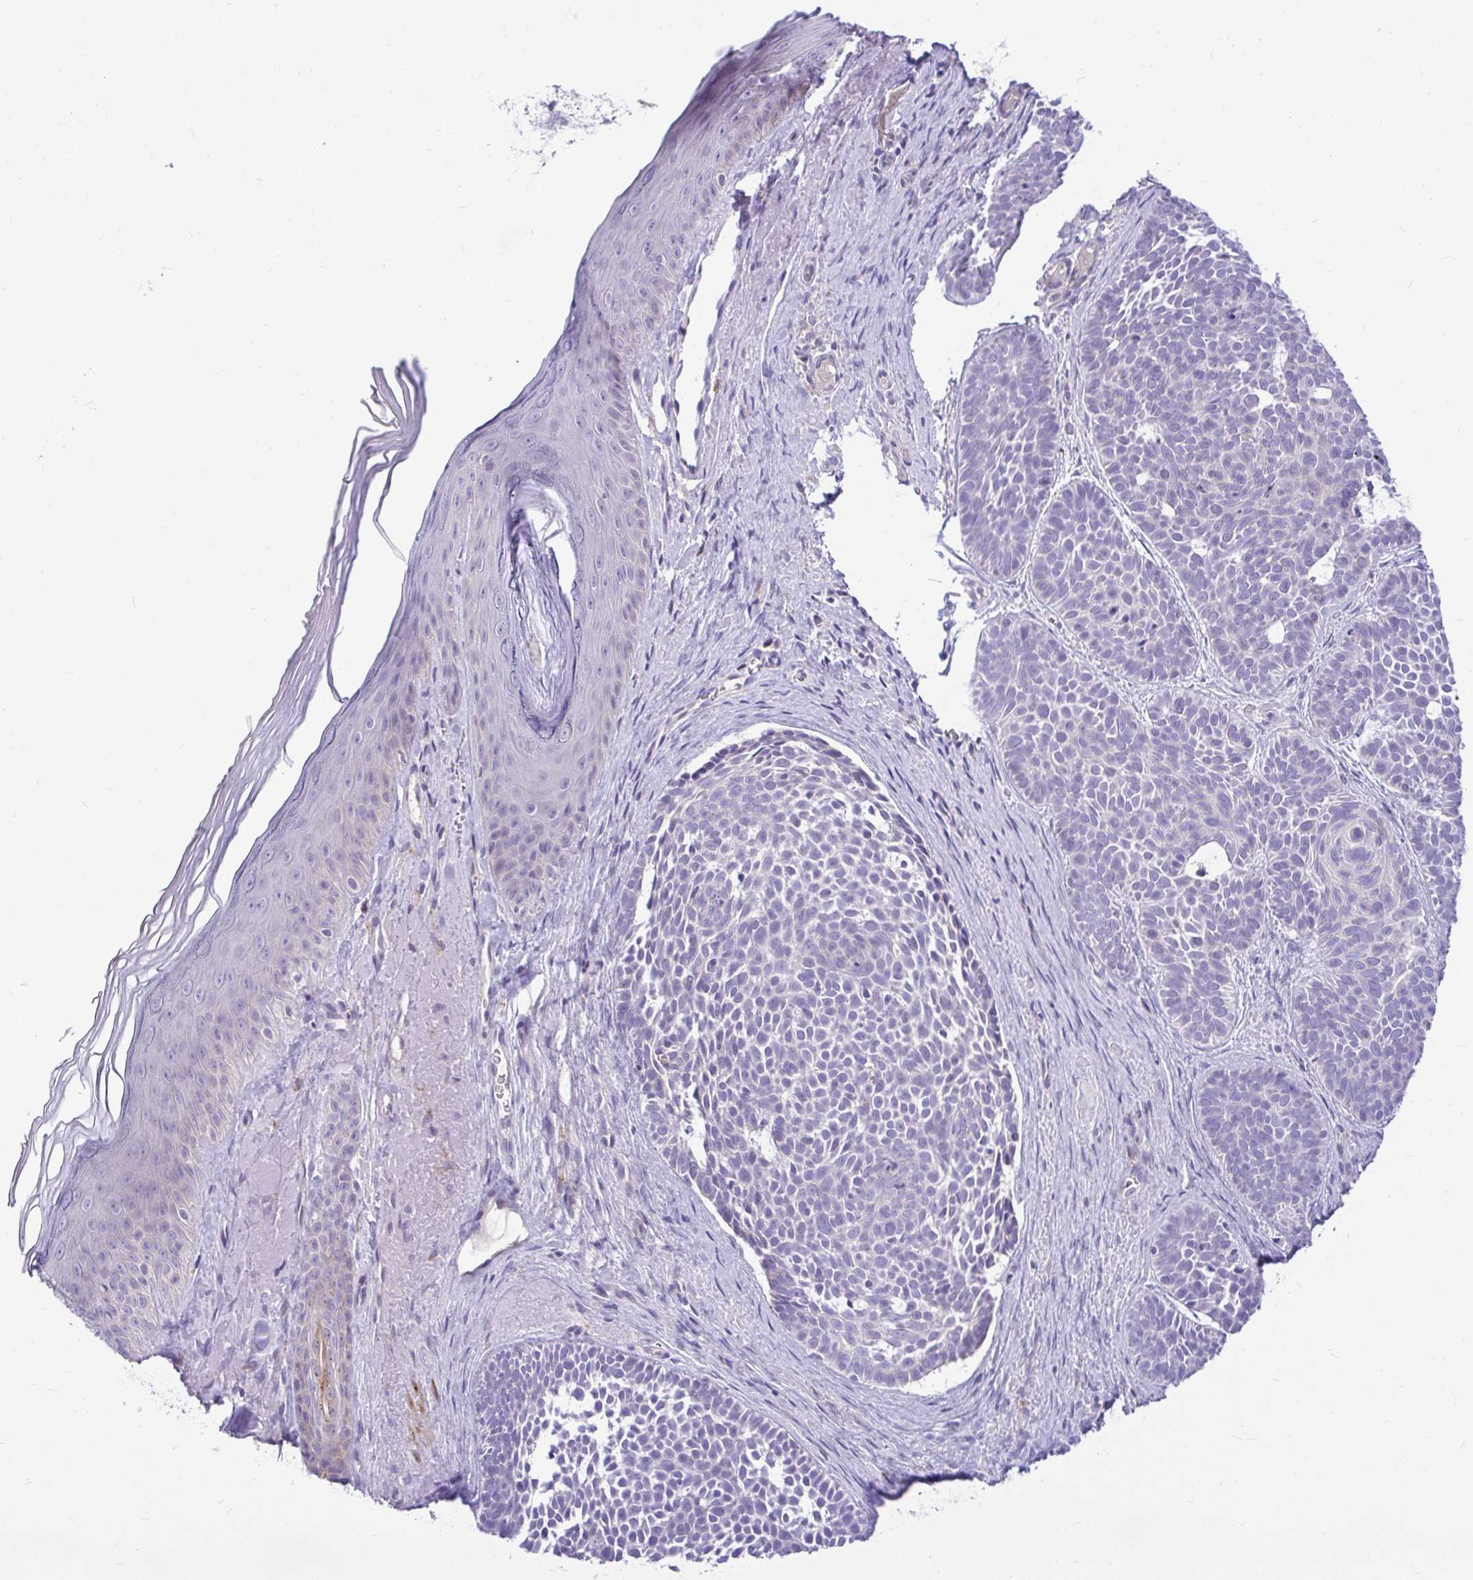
{"staining": {"intensity": "negative", "quantity": "none", "location": "none"}, "tissue": "skin cancer", "cell_type": "Tumor cells", "image_type": "cancer", "snomed": [{"axis": "morphology", "description": "Basal cell carcinoma"}, {"axis": "topography", "description": "Skin"}], "caption": "This is an immunohistochemistry (IHC) photomicrograph of skin cancer. There is no positivity in tumor cells.", "gene": "PKN3", "patient": {"sex": "male", "age": 81}}